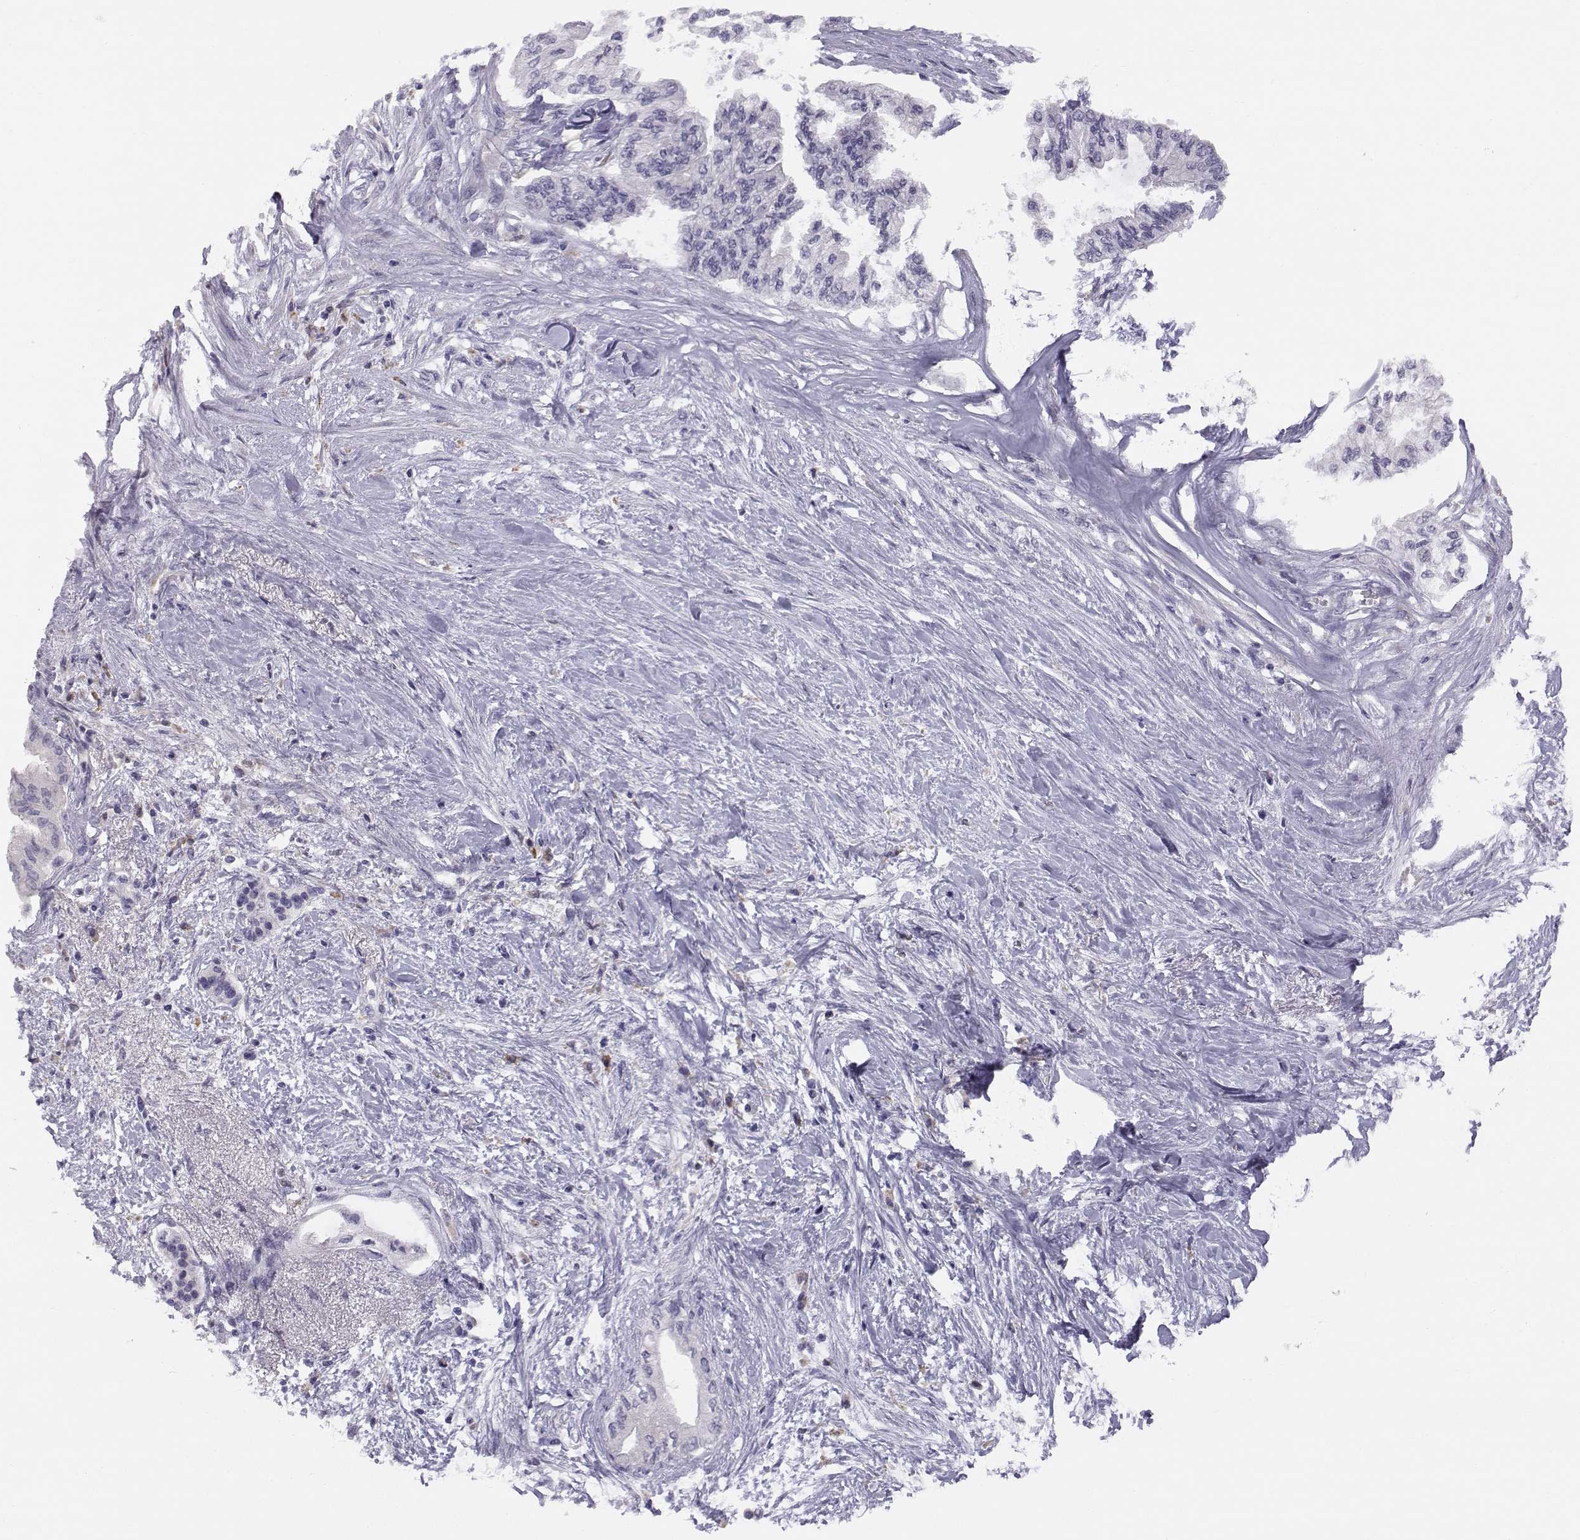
{"staining": {"intensity": "negative", "quantity": "none", "location": "none"}, "tissue": "pancreatic cancer", "cell_type": "Tumor cells", "image_type": "cancer", "snomed": [{"axis": "morphology", "description": "Normal tissue, NOS"}, {"axis": "morphology", "description": "Adenocarcinoma, NOS"}, {"axis": "topography", "description": "Pancreas"}, {"axis": "topography", "description": "Duodenum"}], "caption": "Tumor cells are negative for brown protein staining in pancreatic cancer. (DAB (3,3'-diaminobenzidine) immunohistochemistry (IHC), high magnification).", "gene": "ACSL6", "patient": {"sex": "female", "age": 60}}